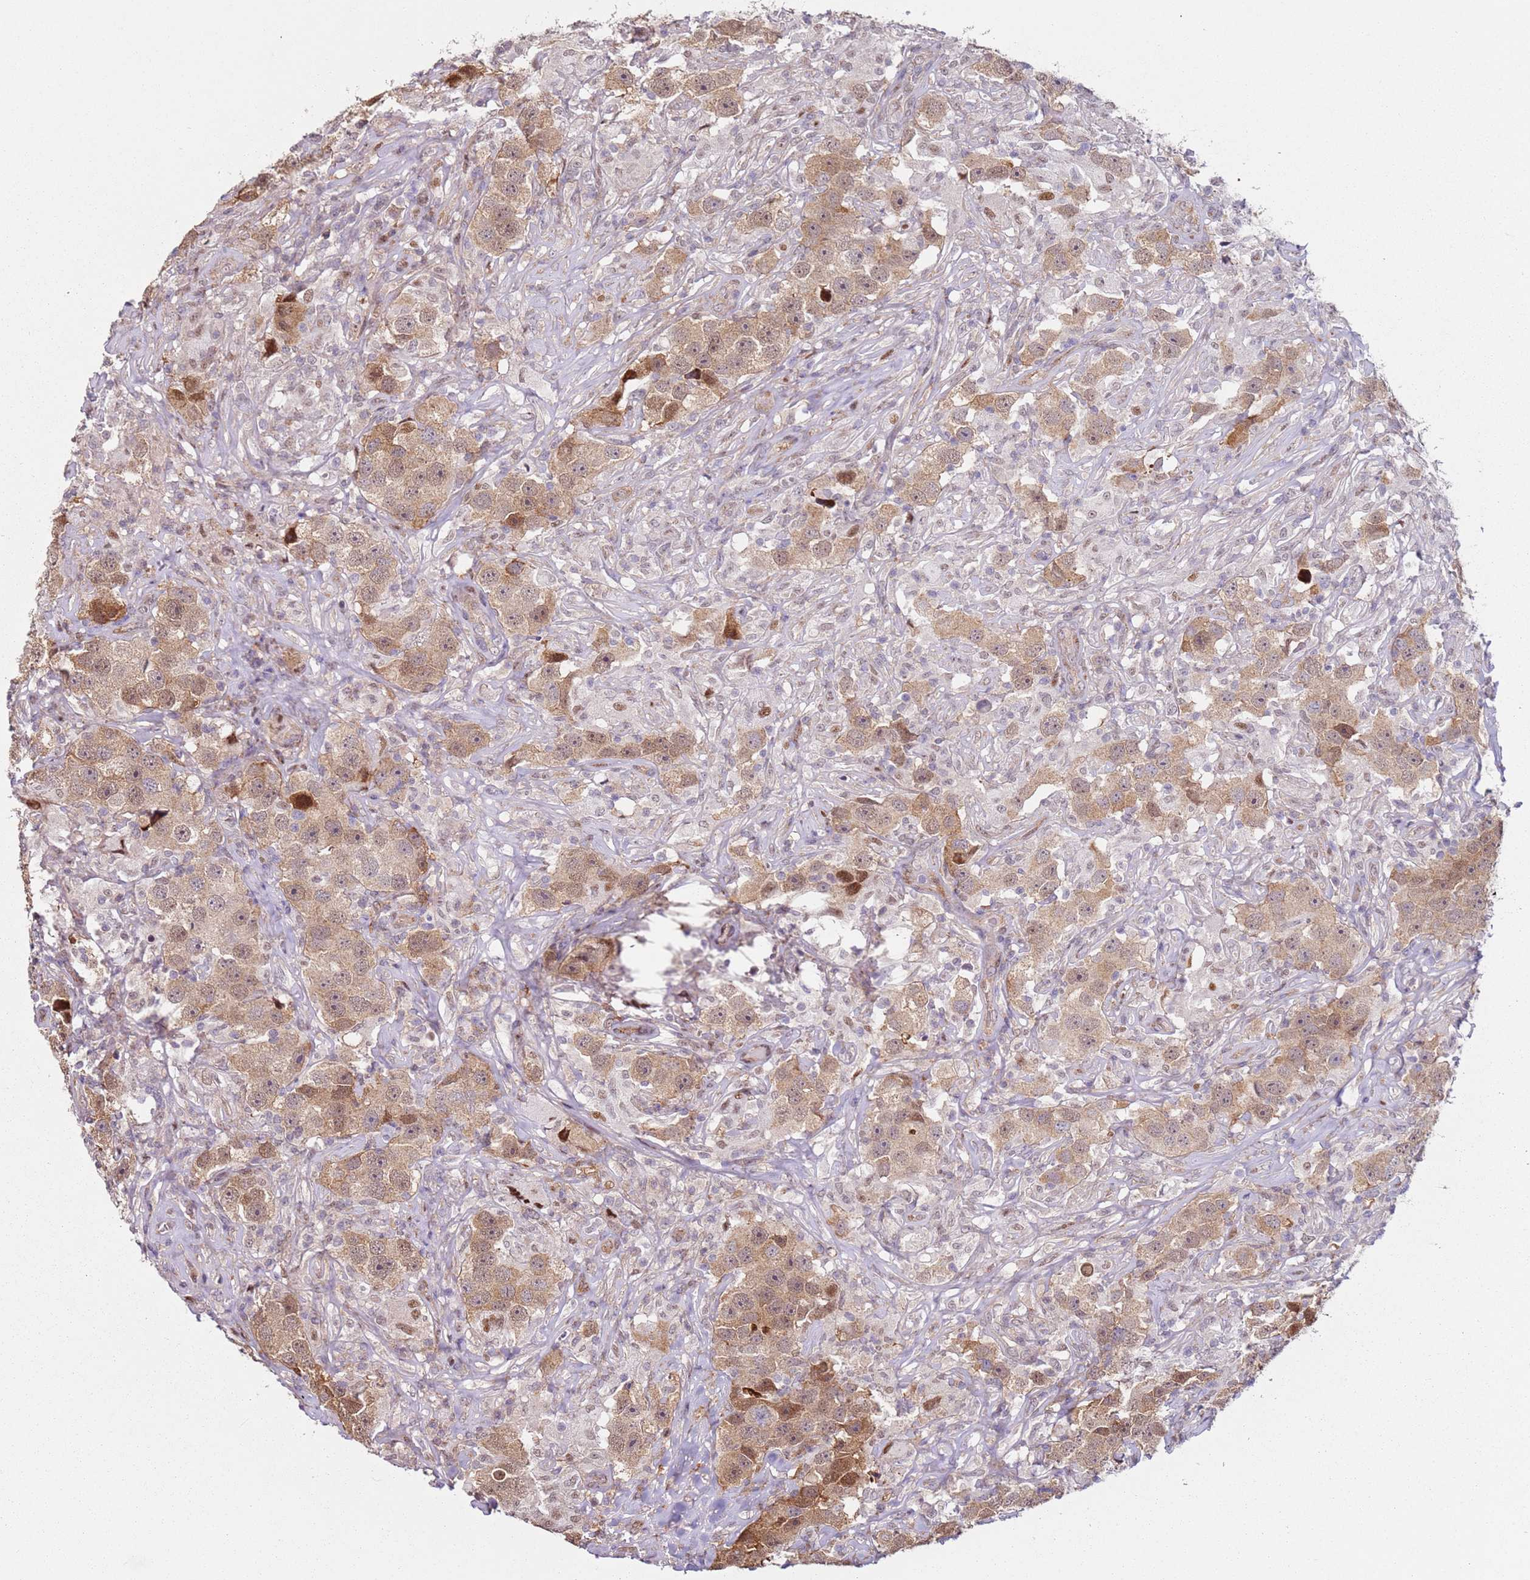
{"staining": {"intensity": "moderate", "quantity": ">75%", "location": "cytoplasmic/membranous"}, "tissue": "testis cancer", "cell_type": "Tumor cells", "image_type": "cancer", "snomed": [{"axis": "morphology", "description": "Seminoma, NOS"}, {"axis": "topography", "description": "Testis"}], "caption": "A brown stain shows moderate cytoplasmic/membranous positivity of a protein in human testis cancer tumor cells. The staining was performed using DAB (3,3'-diaminobenzidine), with brown indicating positive protein expression. Nuclei are stained blue with hematoxylin.", "gene": "PSMD4", "patient": {"sex": "male", "age": 49}}